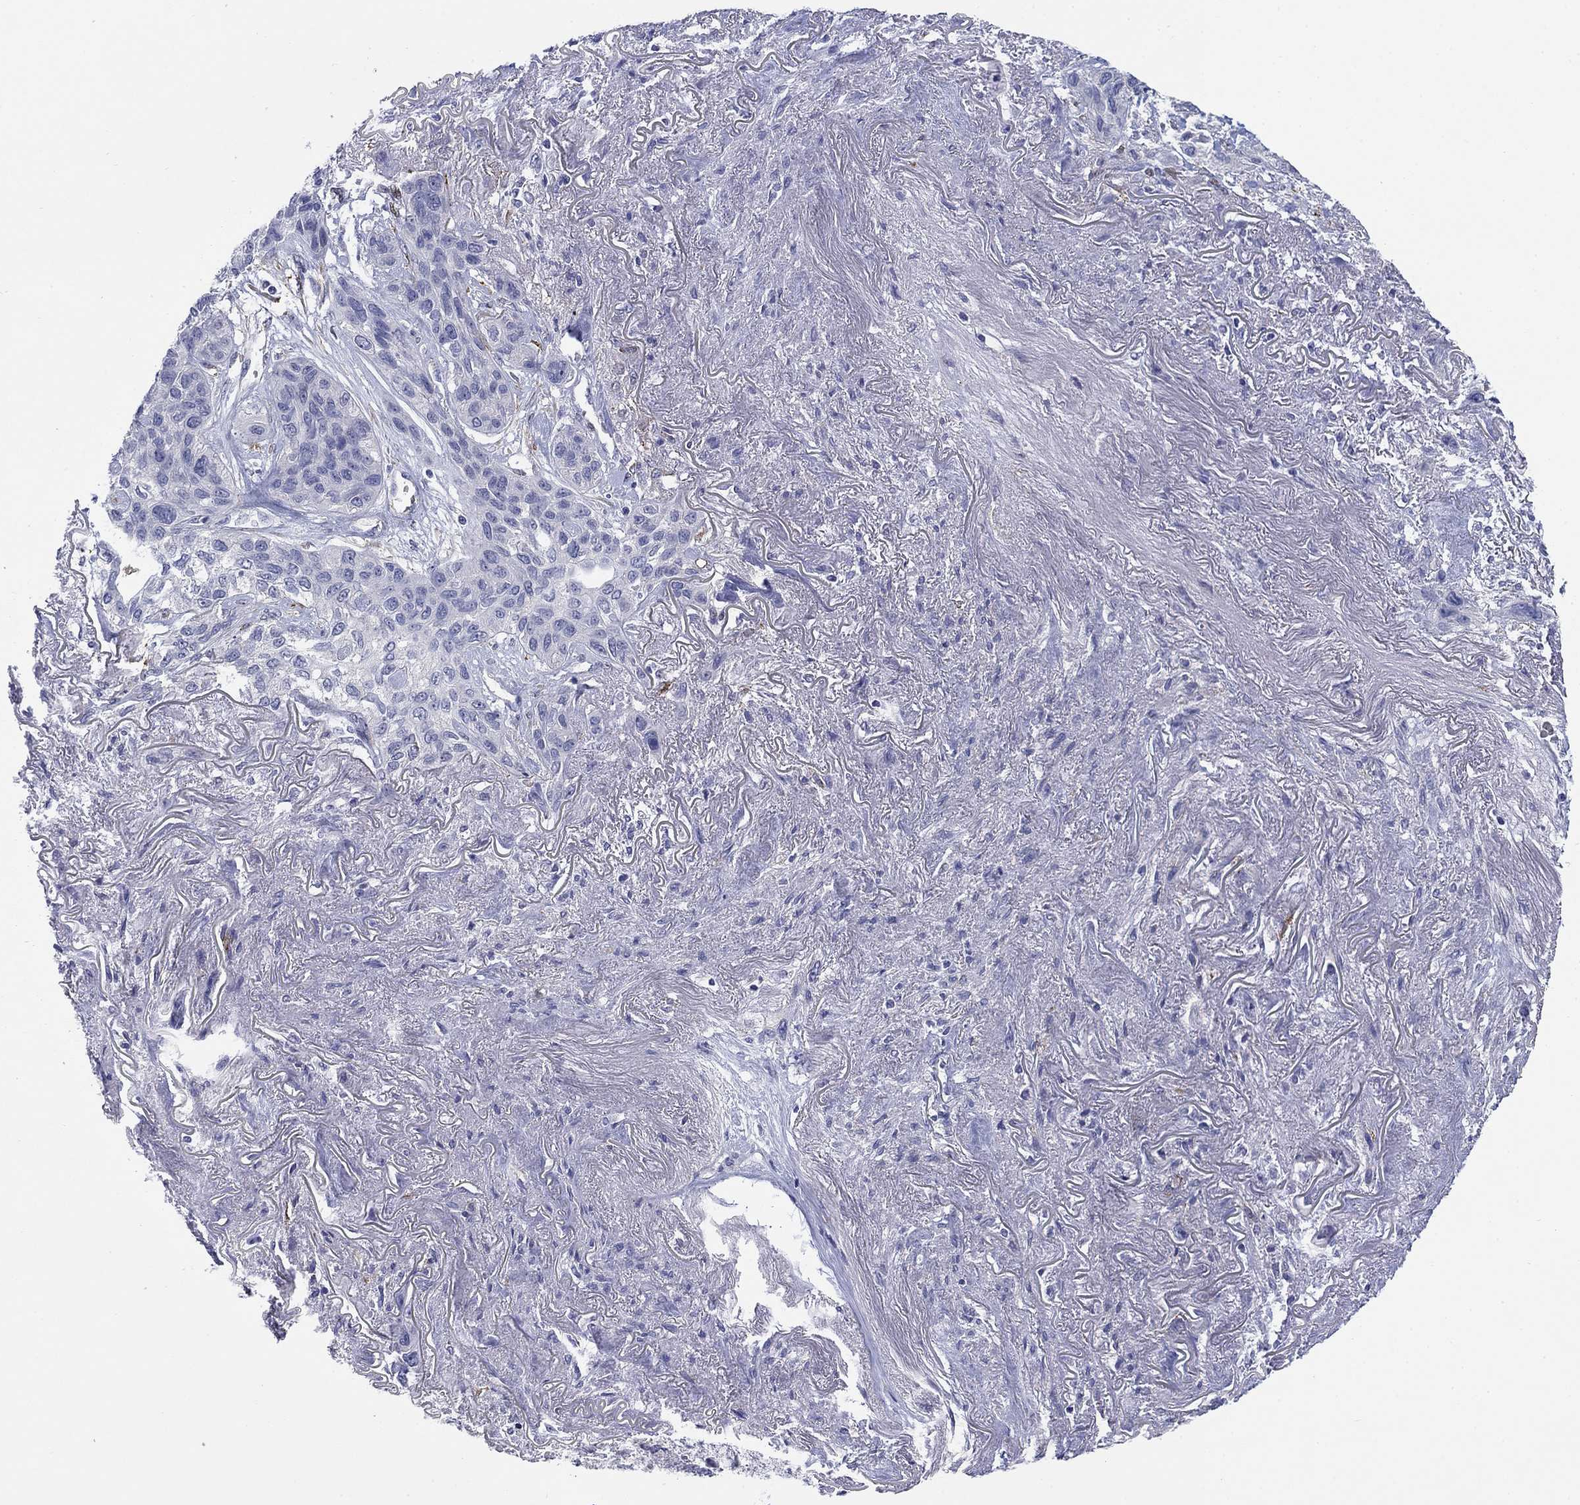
{"staining": {"intensity": "negative", "quantity": "none", "location": "none"}, "tissue": "lung cancer", "cell_type": "Tumor cells", "image_type": "cancer", "snomed": [{"axis": "morphology", "description": "Squamous cell carcinoma, NOS"}, {"axis": "topography", "description": "Lung"}], "caption": "Squamous cell carcinoma (lung) stained for a protein using IHC reveals no expression tumor cells.", "gene": "PTPRZ1", "patient": {"sex": "female", "age": 70}}